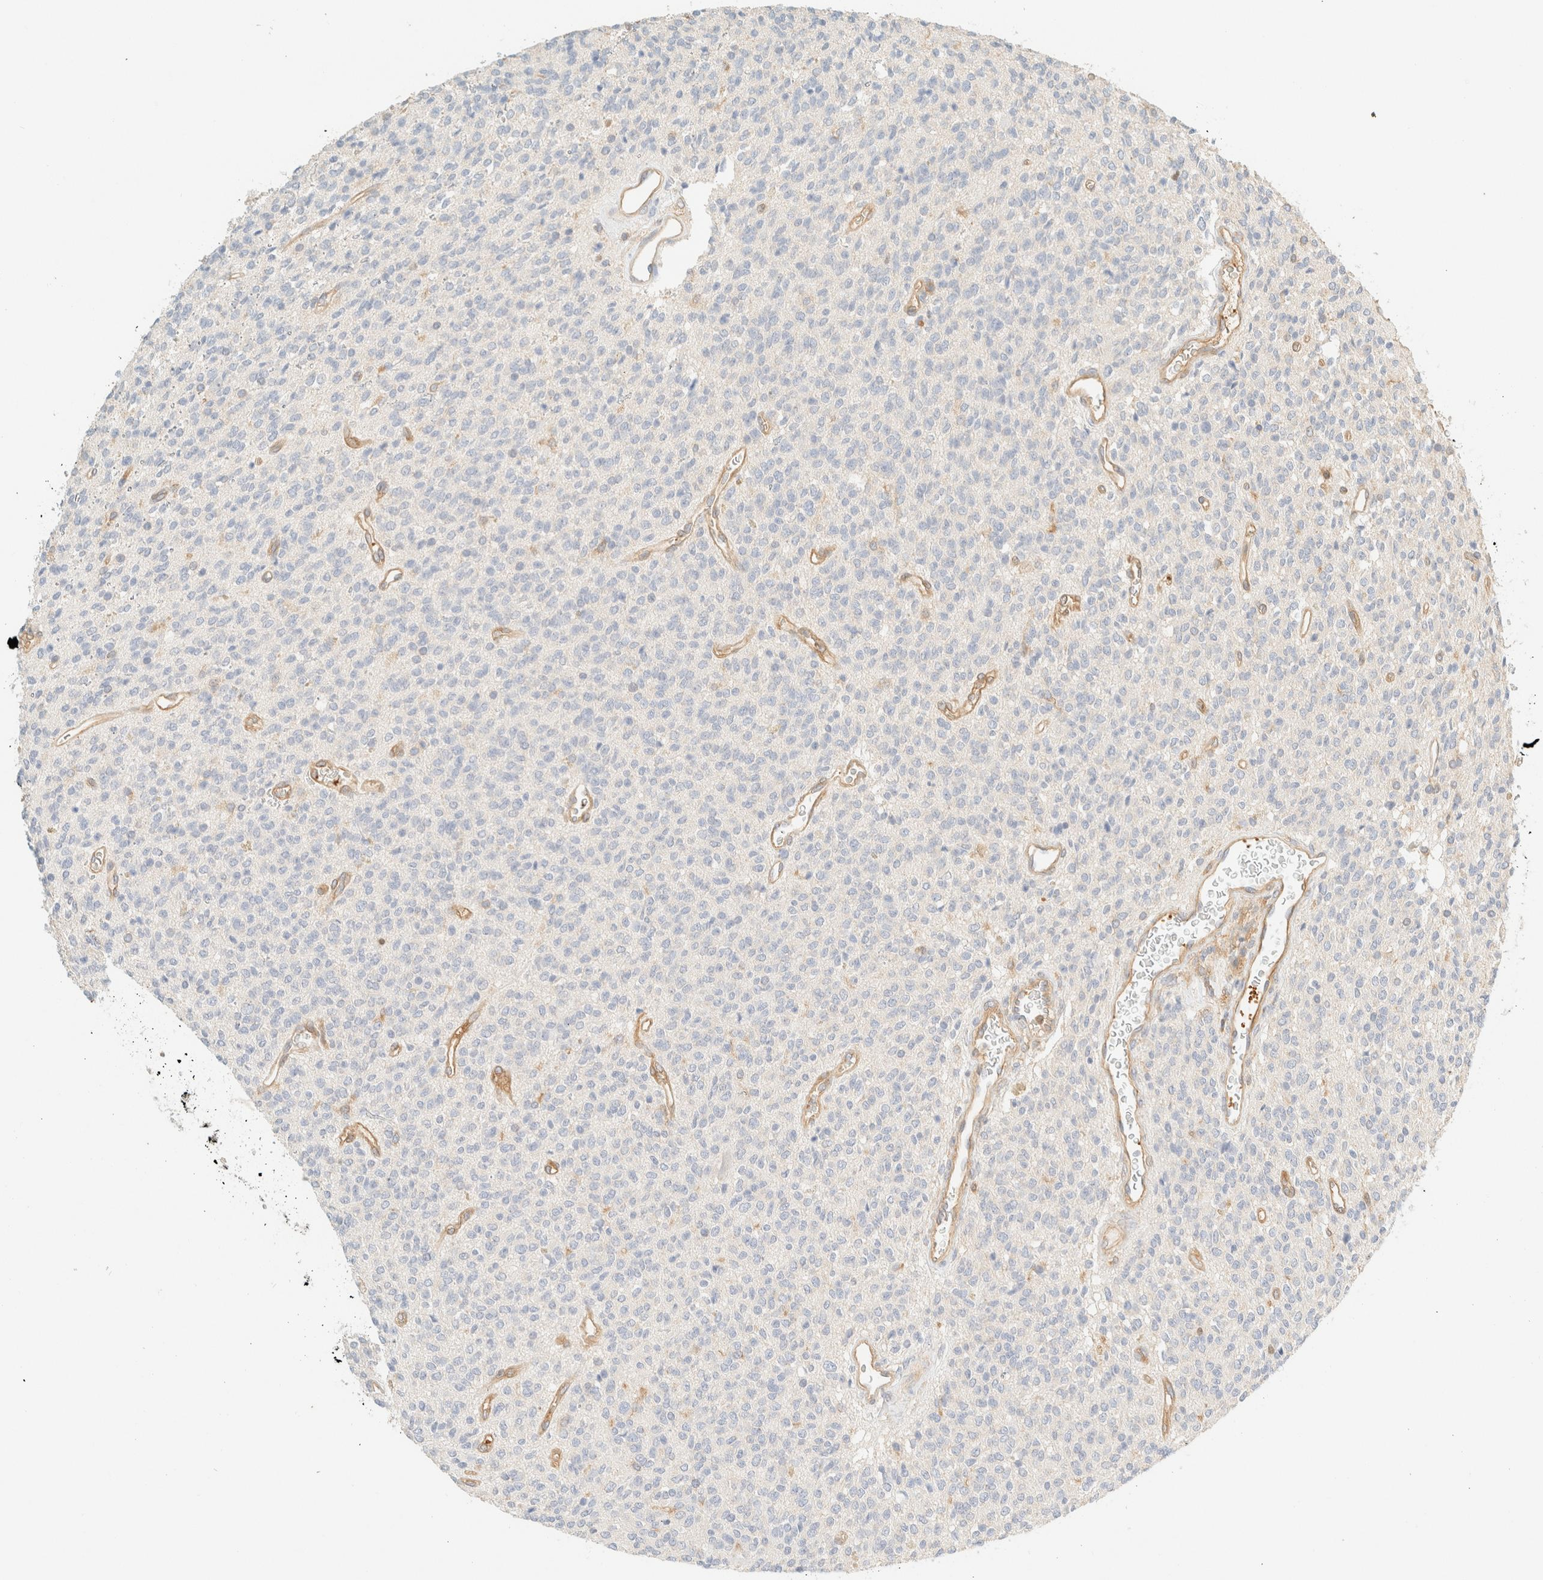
{"staining": {"intensity": "negative", "quantity": "none", "location": "none"}, "tissue": "glioma", "cell_type": "Tumor cells", "image_type": "cancer", "snomed": [{"axis": "morphology", "description": "Glioma, malignant, High grade"}, {"axis": "topography", "description": "Brain"}], "caption": "High magnification brightfield microscopy of glioma stained with DAB (3,3'-diaminobenzidine) (brown) and counterstained with hematoxylin (blue): tumor cells show no significant positivity.", "gene": "FHOD1", "patient": {"sex": "male", "age": 34}}